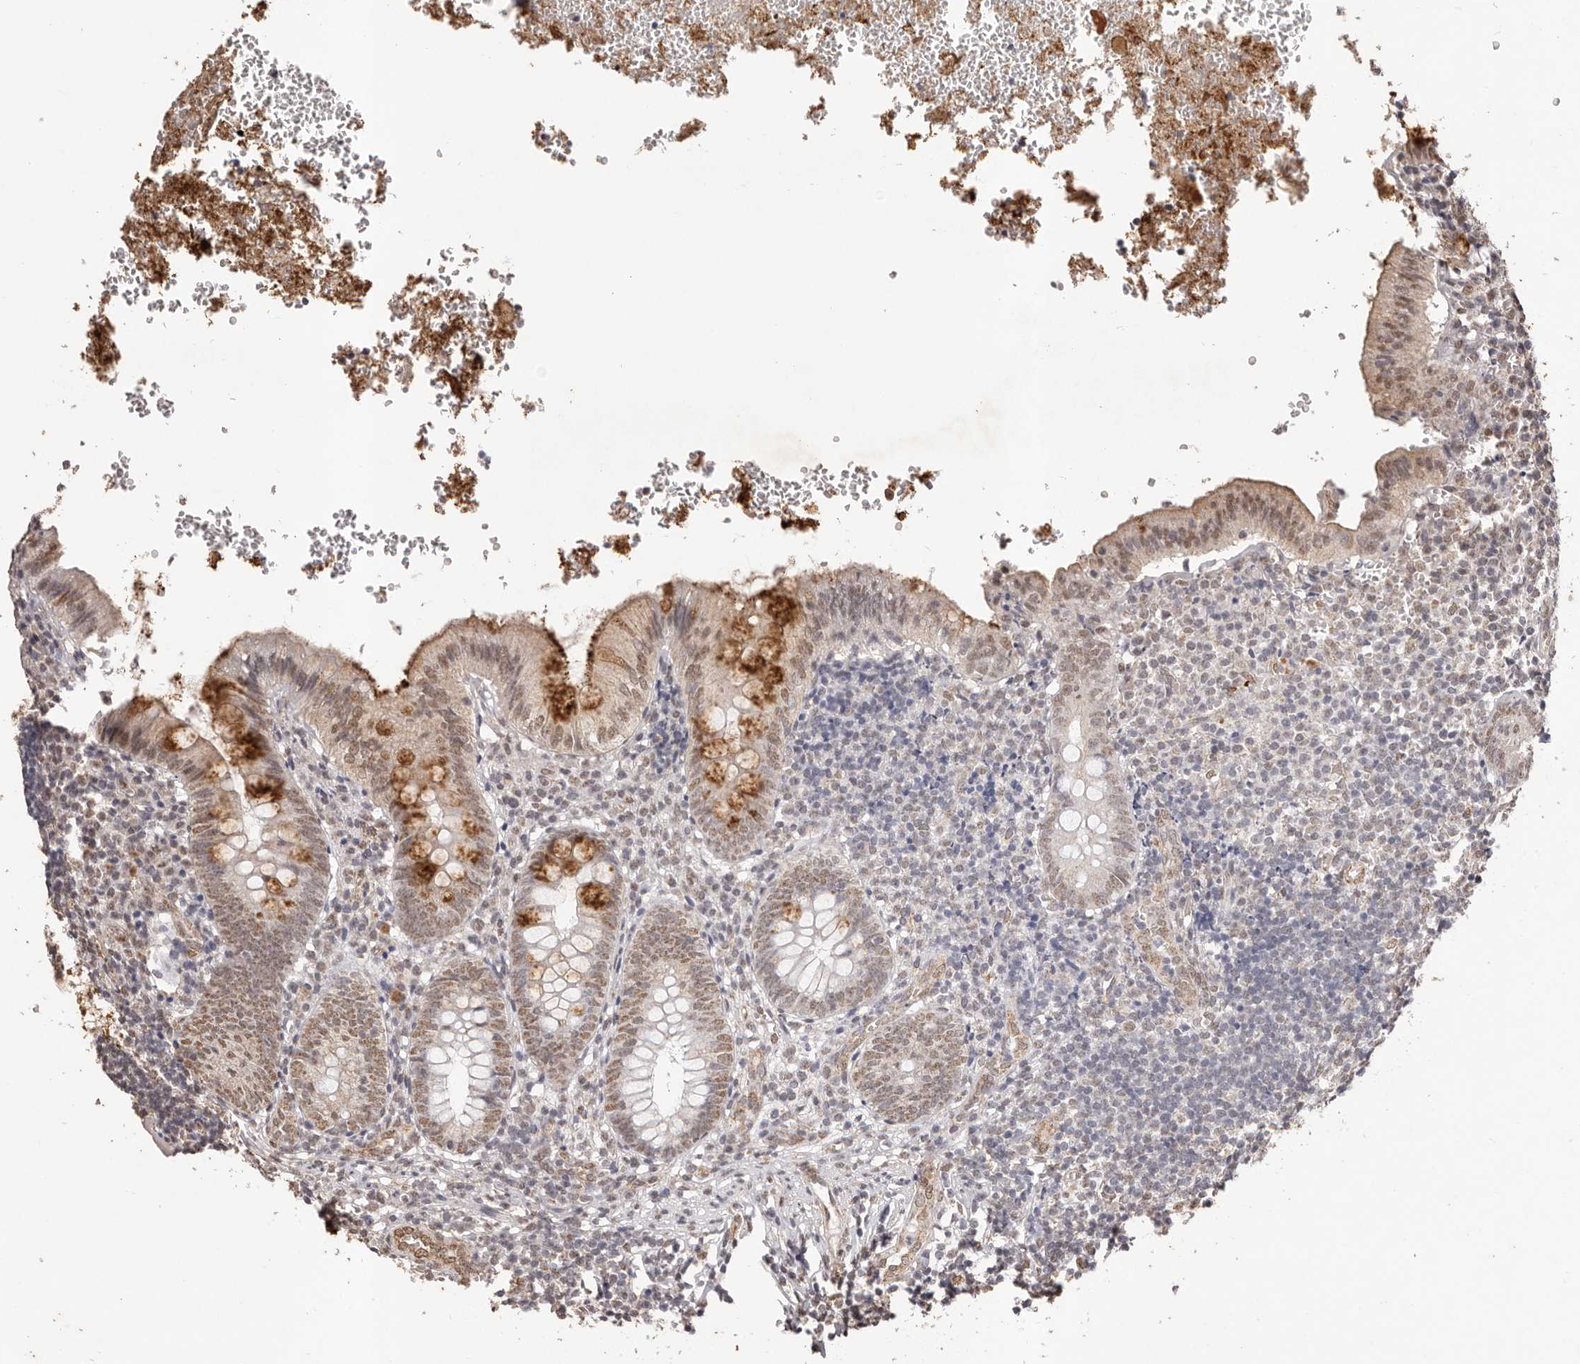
{"staining": {"intensity": "strong", "quantity": "25%-75%", "location": "cytoplasmic/membranous,nuclear"}, "tissue": "appendix", "cell_type": "Glandular cells", "image_type": "normal", "snomed": [{"axis": "morphology", "description": "Normal tissue, NOS"}, {"axis": "topography", "description": "Appendix"}], "caption": "Strong cytoplasmic/membranous,nuclear staining is identified in approximately 25%-75% of glandular cells in benign appendix.", "gene": "RPS6KA5", "patient": {"sex": "male", "age": 8}}